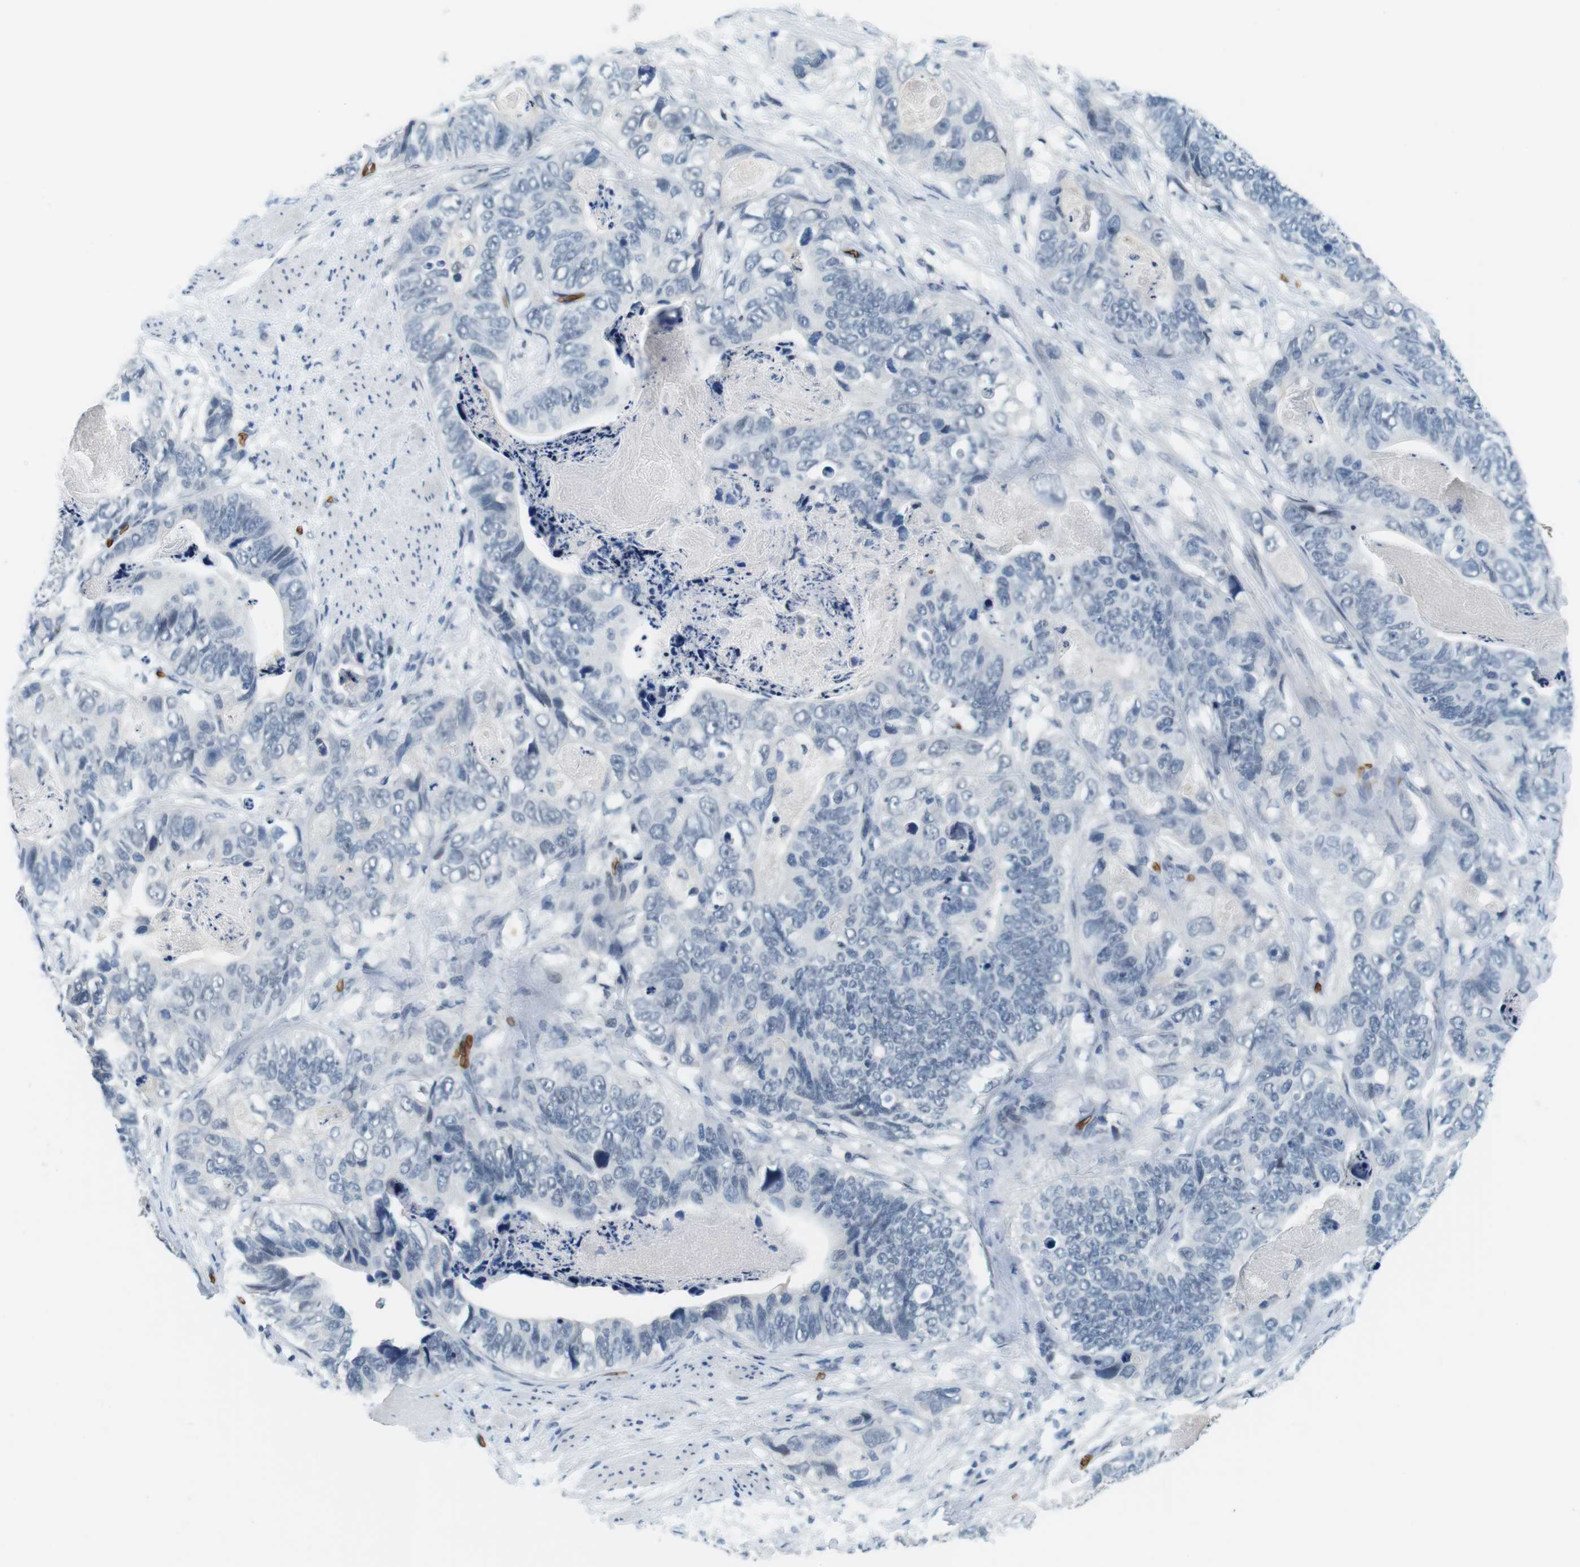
{"staining": {"intensity": "negative", "quantity": "none", "location": "none"}, "tissue": "stomach cancer", "cell_type": "Tumor cells", "image_type": "cancer", "snomed": [{"axis": "morphology", "description": "Adenocarcinoma, NOS"}, {"axis": "topography", "description": "Stomach"}], "caption": "Human stomach adenocarcinoma stained for a protein using immunohistochemistry (IHC) exhibits no staining in tumor cells.", "gene": "SLC4A1", "patient": {"sex": "female", "age": 89}}